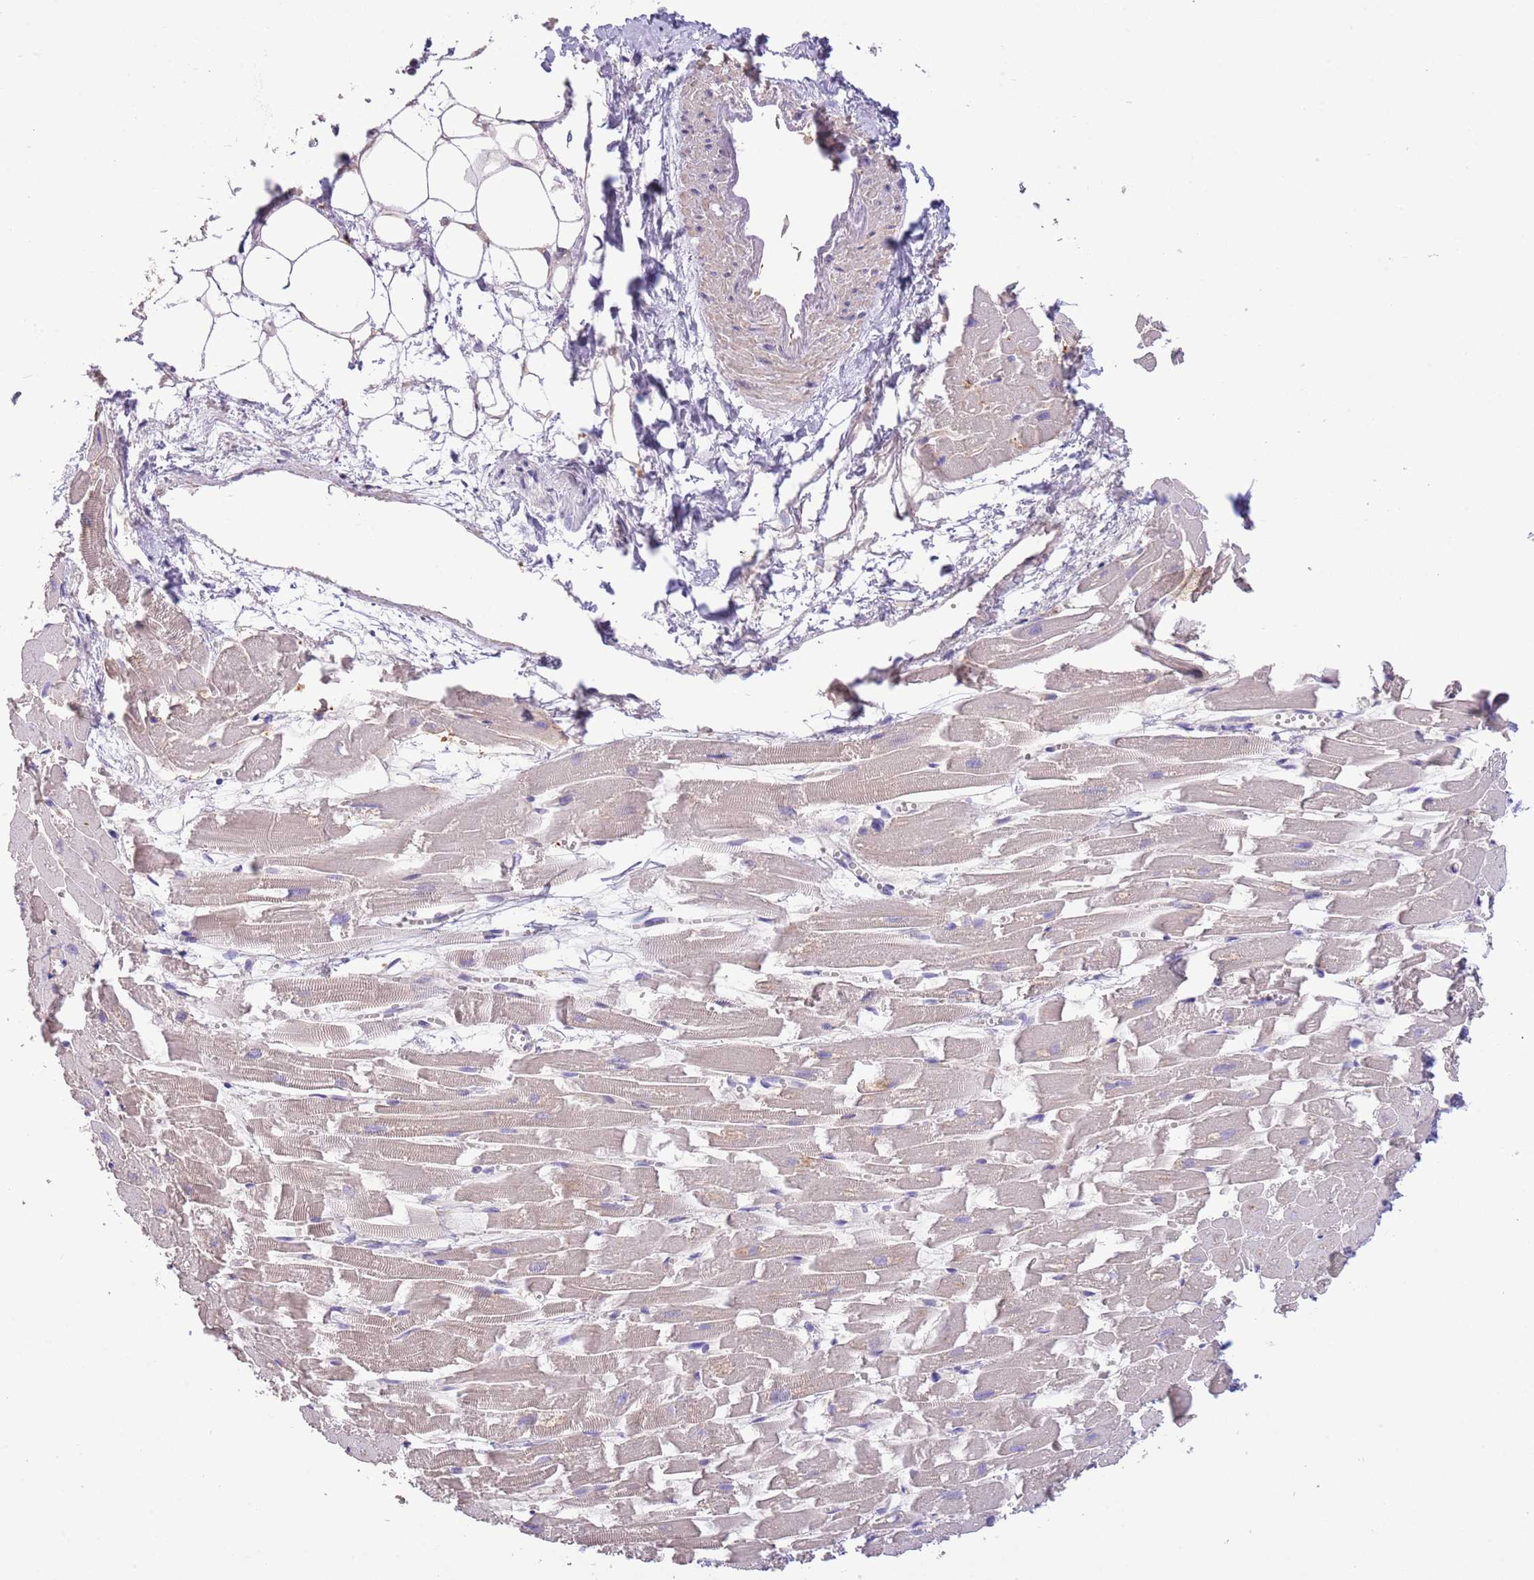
{"staining": {"intensity": "weak", "quantity": "25%-75%", "location": "cytoplasmic/membranous"}, "tissue": "heart muscle", "cell_type": "Cardiomyocytes", "image_type": "normal", "snomed": [{"axis": "morphology", "description": "Normal tissue, NOS"}, {"axis": "topography", "description": "Heart"}], "caption": "Cardiomyocytes display low levels of weak cytoplasmic/membranous positivity in approximately 25%-75% of cells in normal heart muscle. The staining was performed using DAB (3,3'-diaminobenzidine), with brown indicating positive protein expression. Nuclei are stained blue with hematoxylin.", "gene": "SFTPA1", "patient": {"sex": "female", "age": 64}}